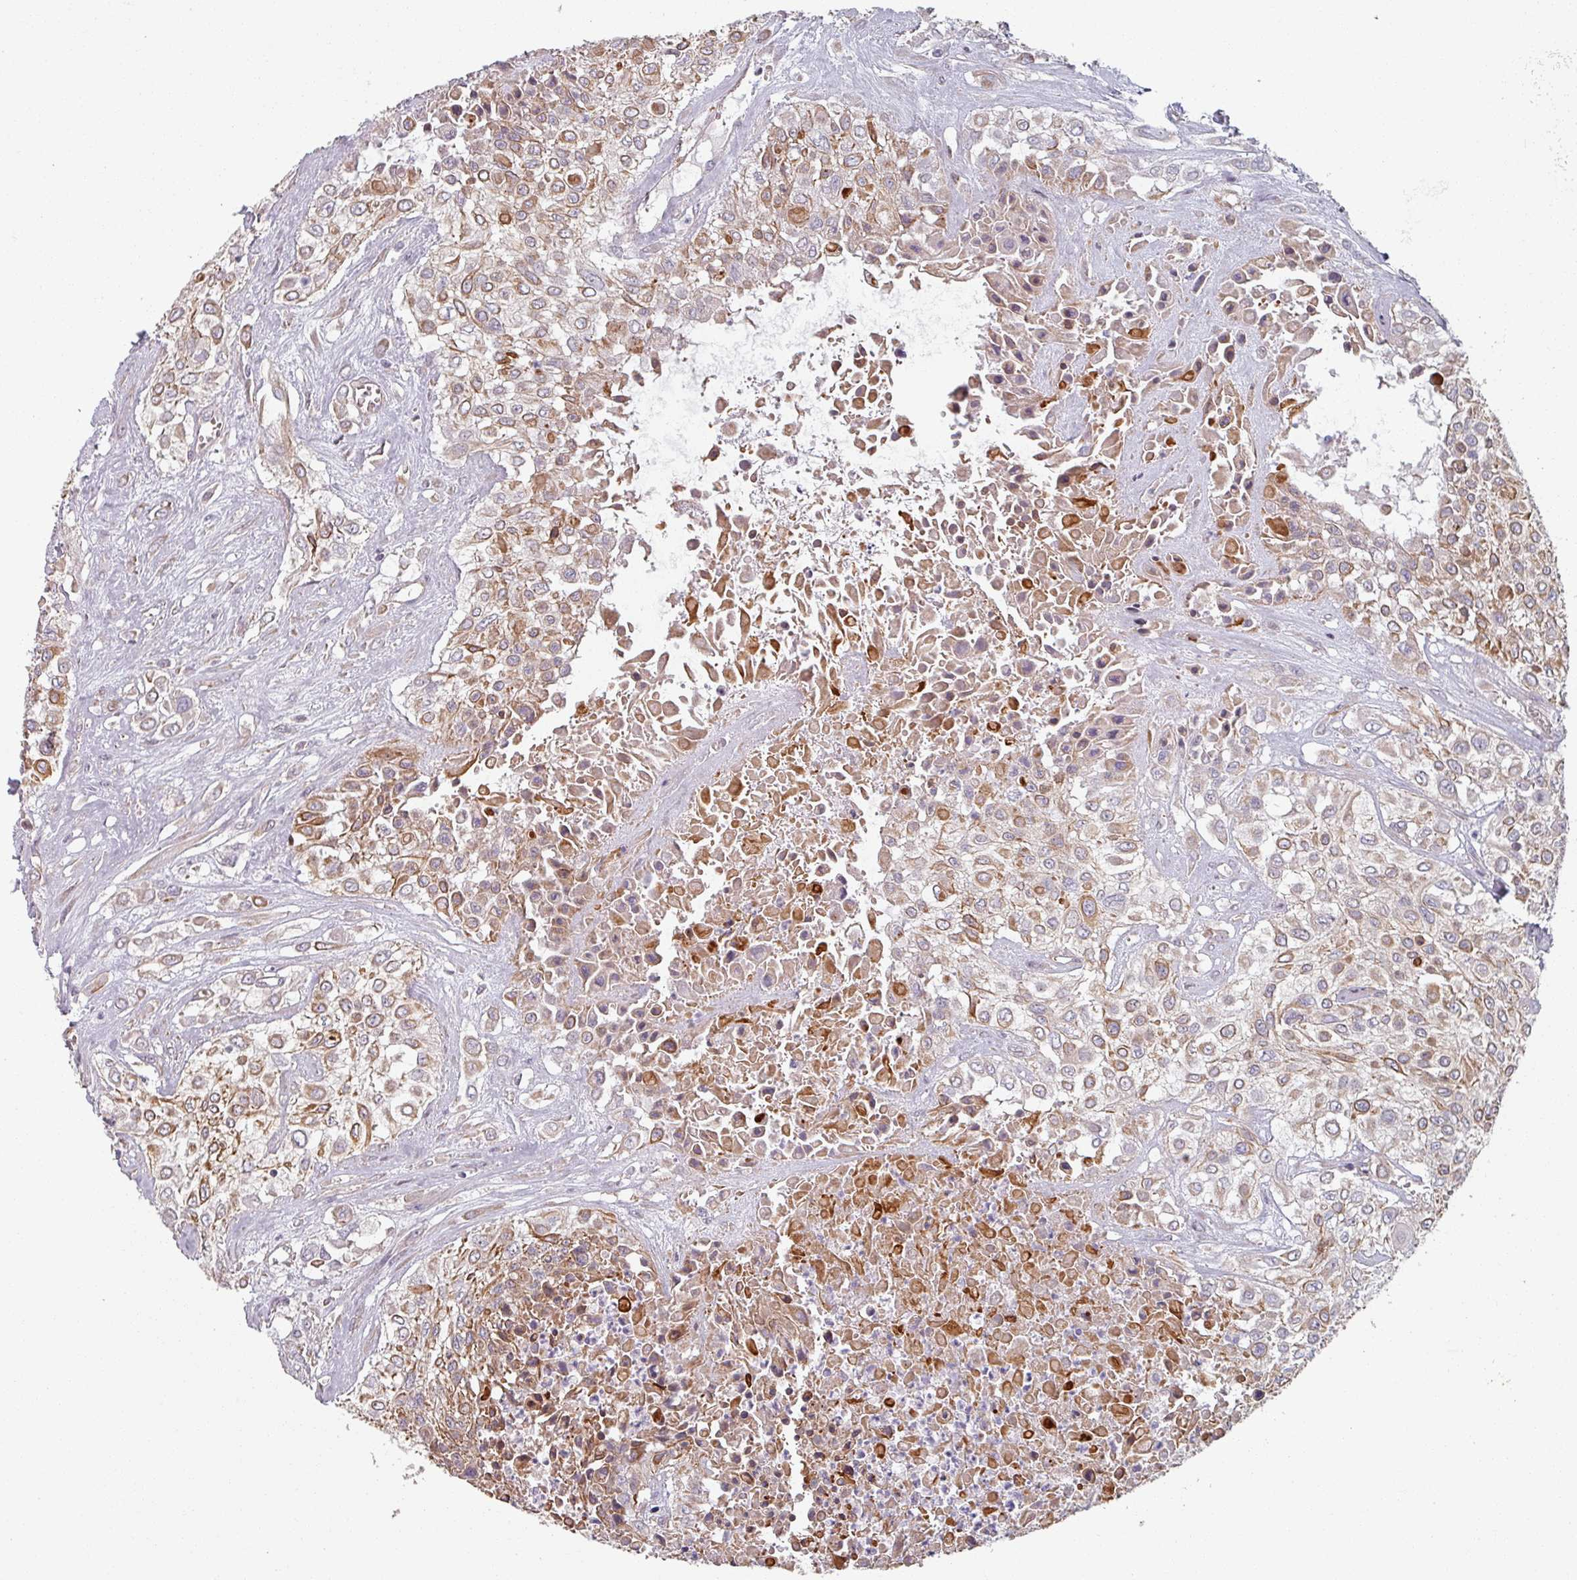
{"staining": {"intensity": "moderate", "quantity": "25%-75%", "location": "cytoplasmic/membranous"}, "tissue": "urothelial cancer", "cell_type": "Tumor cells", "image_type": "cancer", "snomed": [{"axis": "morphology", "description": "Urothelial carcinoma, High grade"}, {"axis": "topography", "description": "Urinary bladder"}], "caption": "Protein staining by immunohistochemistry (IHC) demonstrates moderate cytoplasmic/membranous positivity in about 25%-75% of tumor cells in urothelial cancer.", "gene": "C4BPB", "patient": {"sex": "male", "age": 67}}